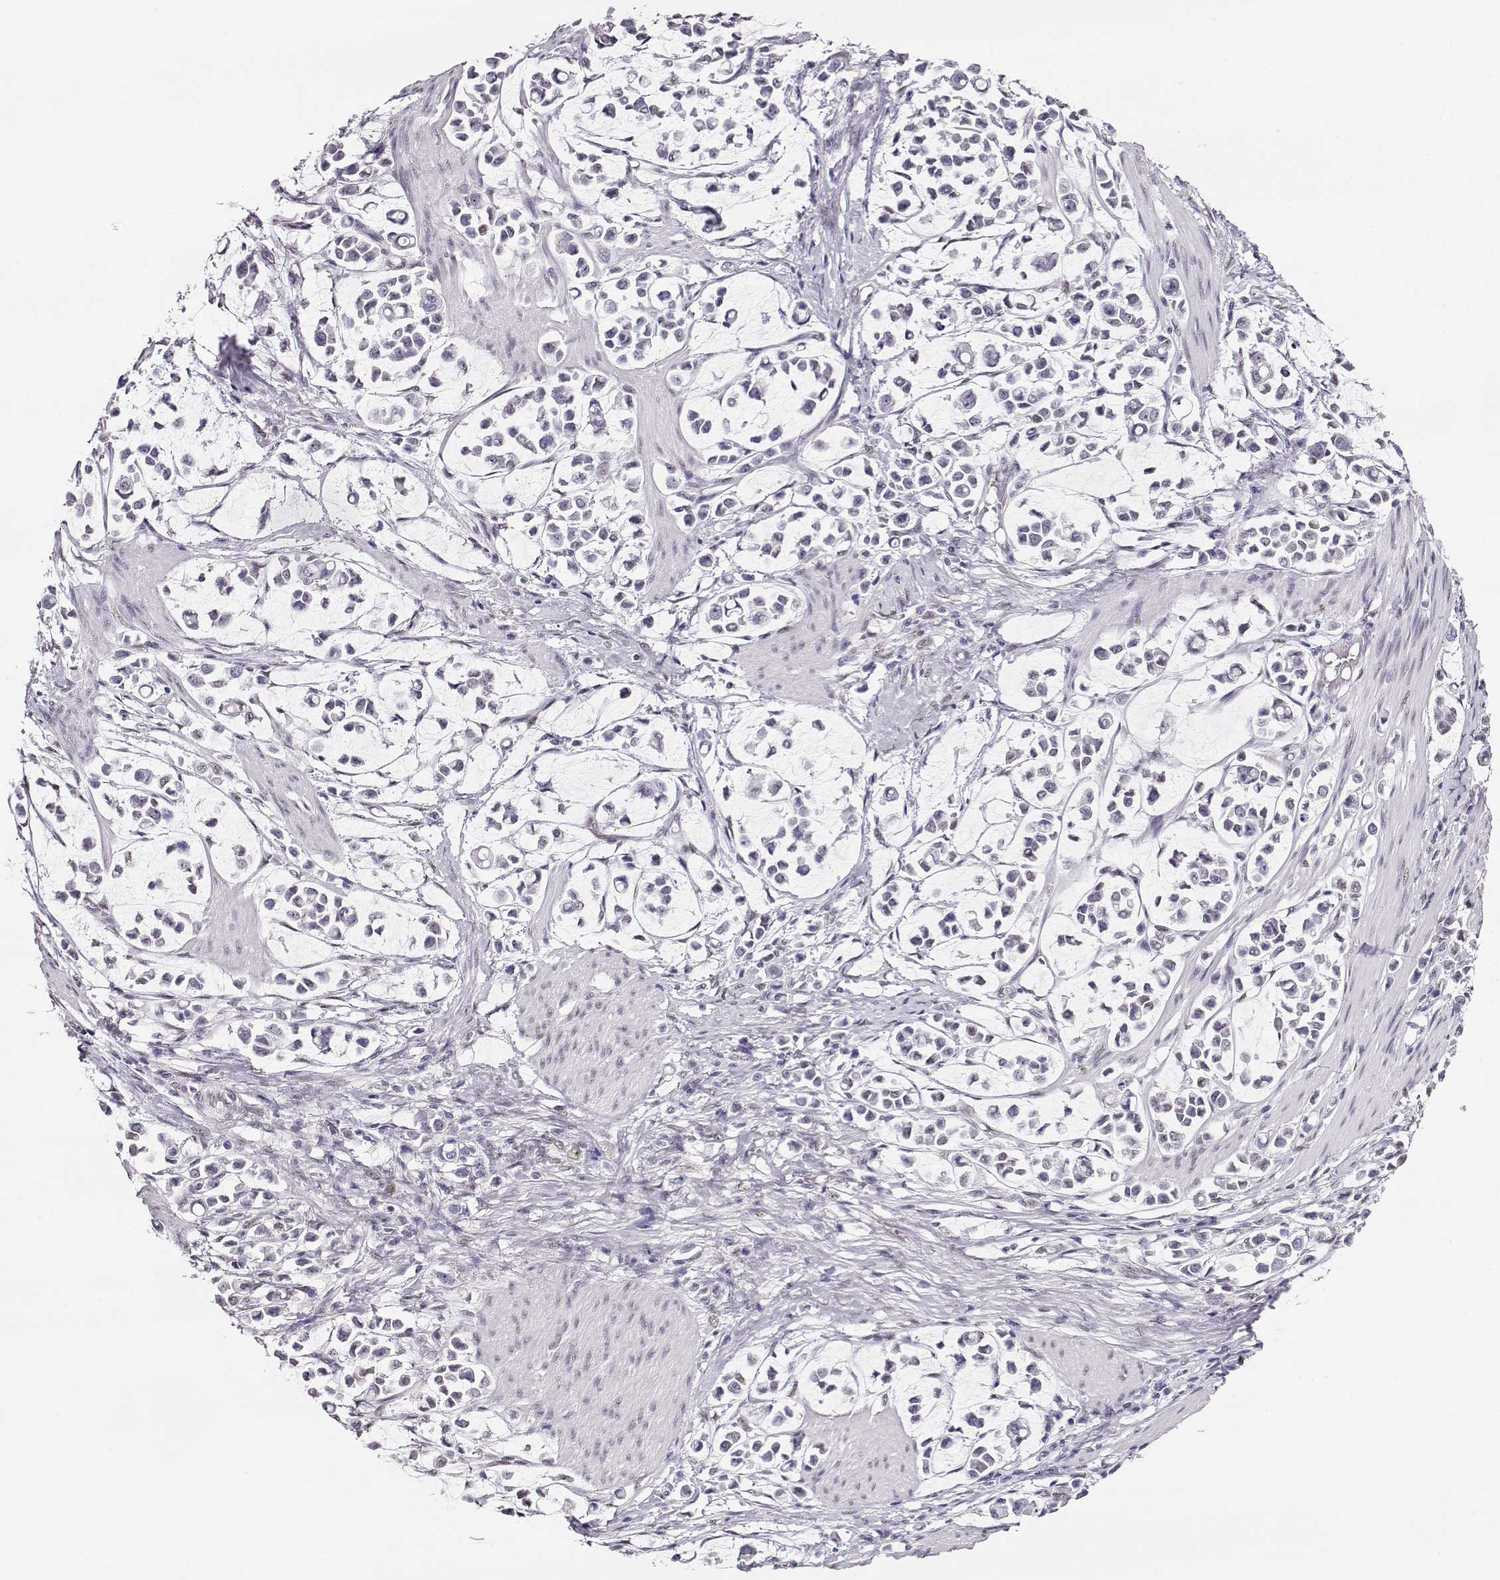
{"staining": {"intensity": "negative", "quantity": "none", "location": "none"}, "tissue": "stomach cancer", "cell_type": "Tumor cells", "image_type": "cancer", "snomed": [{"axis": "morphology", "description": "Adenocarcinoma, NOS"}, {"axis": "topography", "description": "Stomach"}], "caption": "Human stomach adenocarcinoma stained for a protein using IHC exhibits no expression in tumor cells.", "gene": "POLI", "patient": {"sex": "male", "age": 82}}